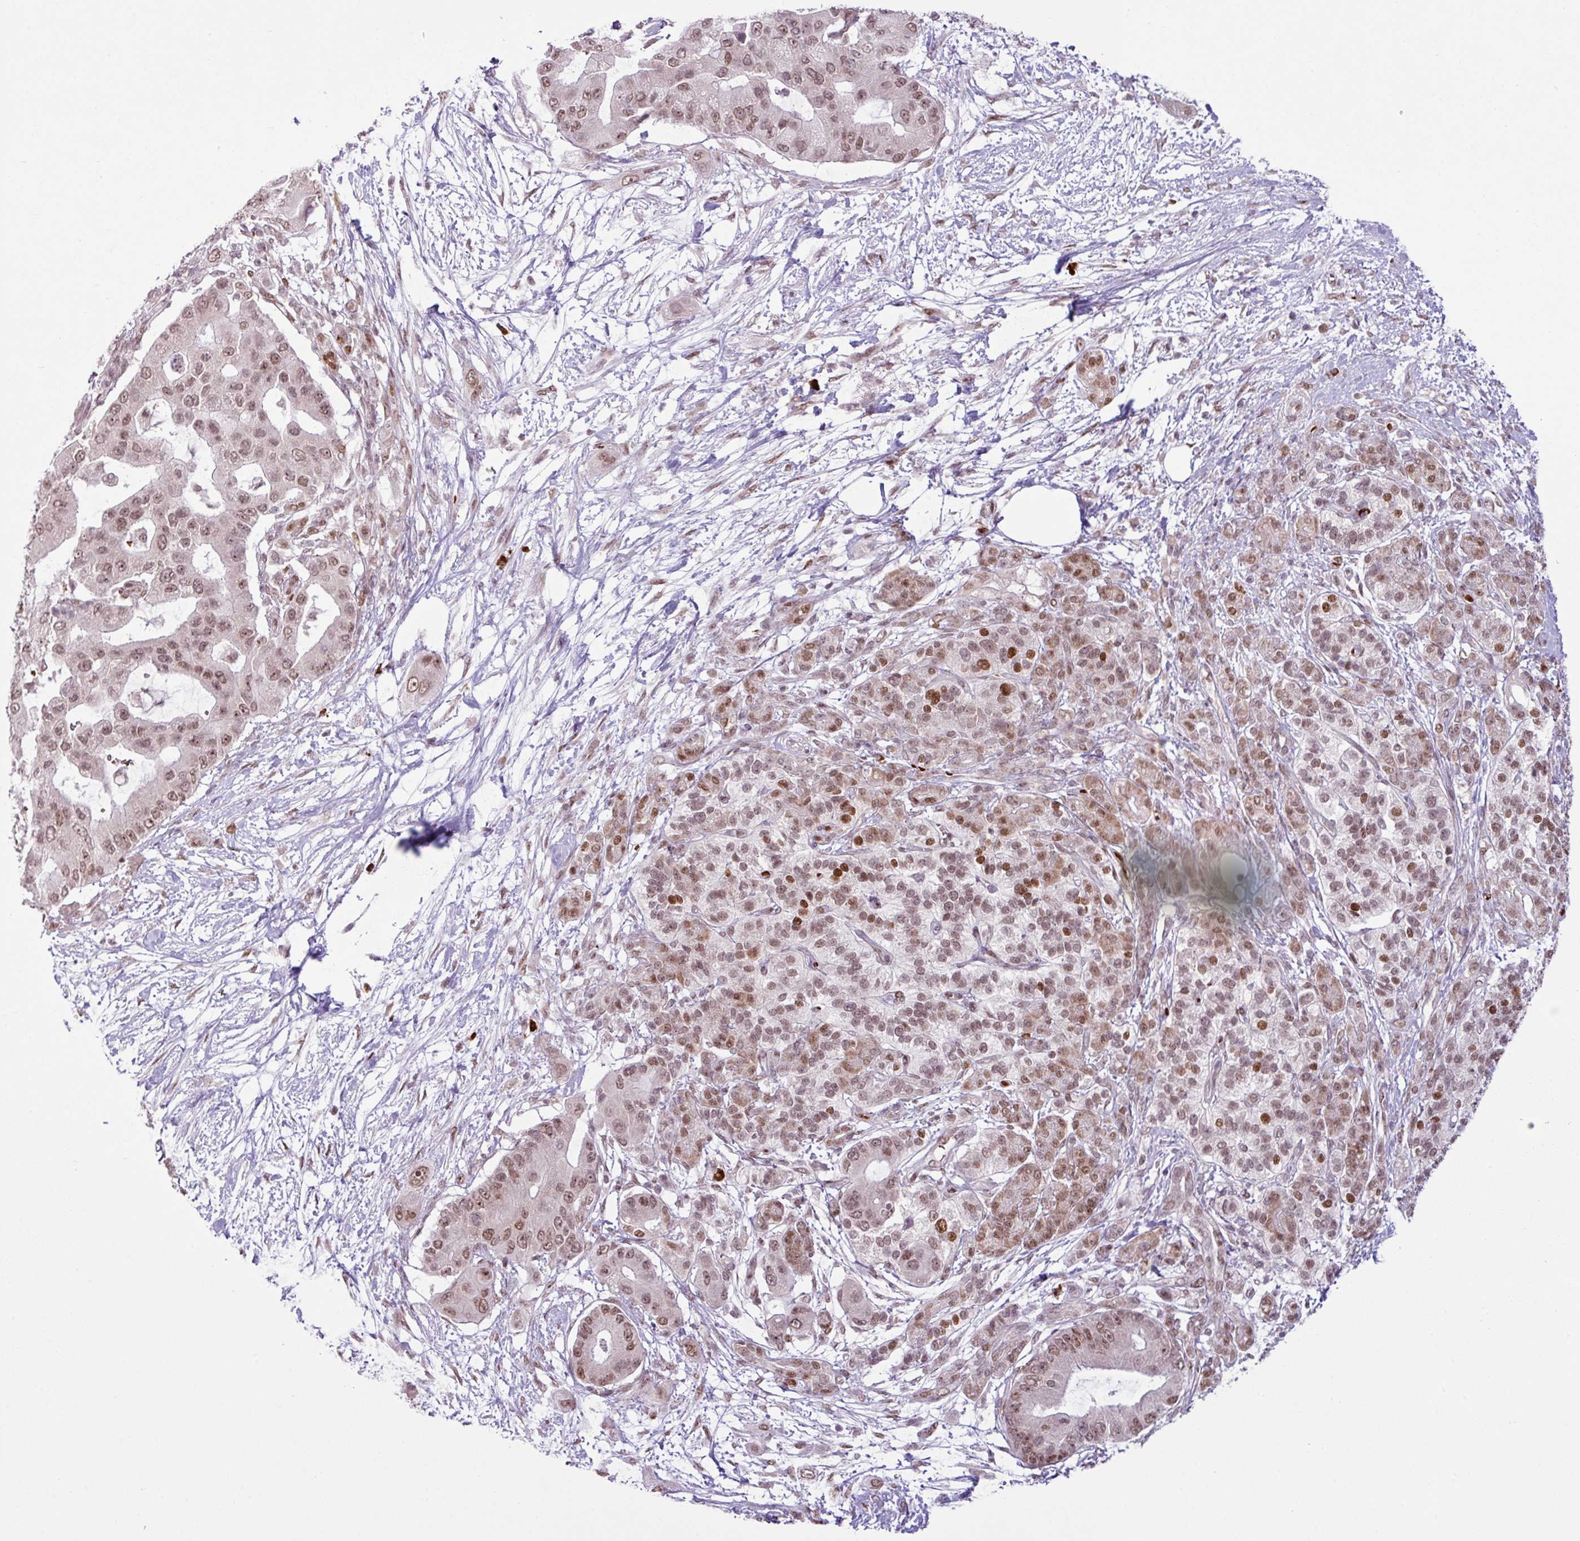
{"staining": {"intensity": "moderate", "quantity": ">75%", "location": "nuclear"}, "tissue": "pancreatic cancer", "cell_type": "Tumor cells", "image_type": "cancer", "snomed": [{"axis": "morphology", "description": "Adenocarcinoma, NOS"}, {"axis": "topography", "description": "Pancreas"}], "caption": "Brown immunohistochemical staining in adenocarcinoma (pancreatic) demonstrates moderate nuclear expression in about >75% of tumor cells.", "gene": "PRDM5", "patient": {"sex": "male", "age": 57}}